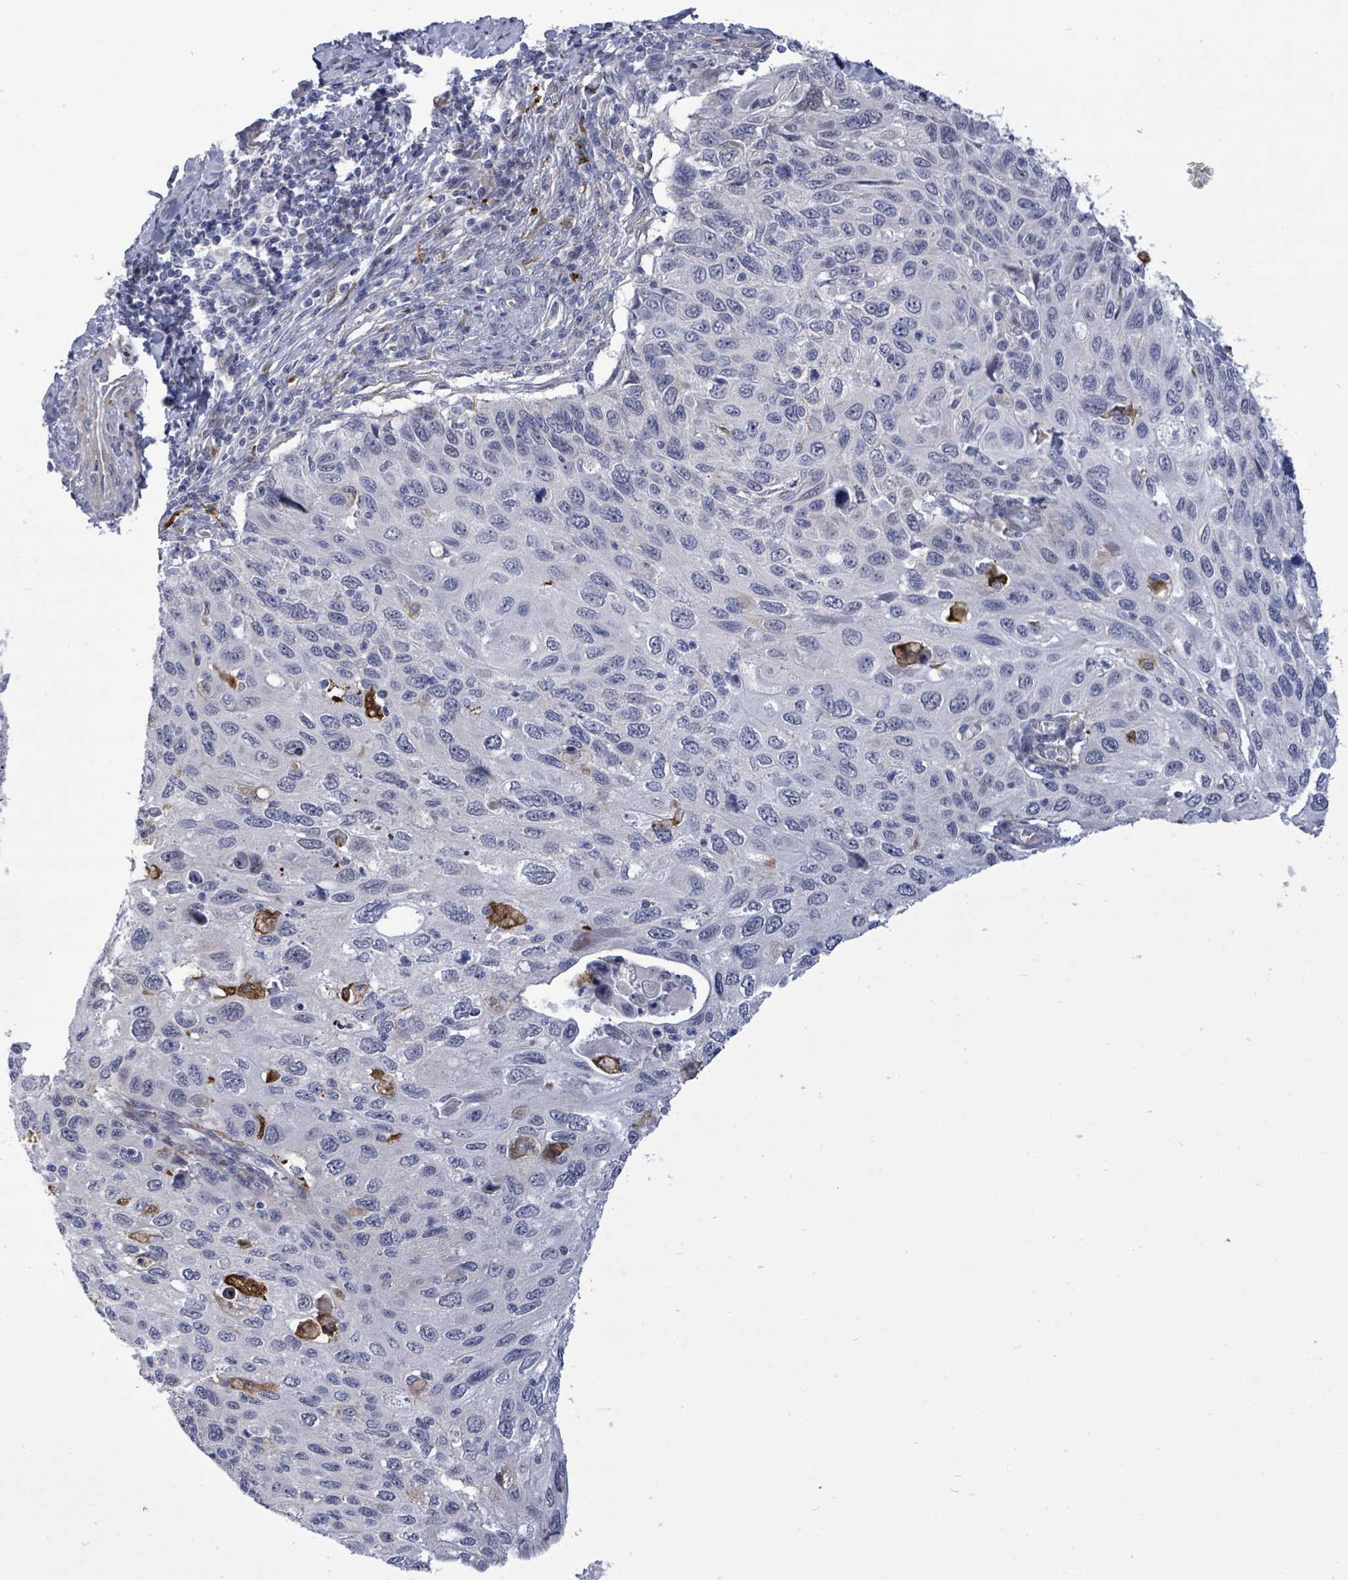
{"staining": {"intensity": "weak", "quantity": "<25%", "location": "cytoplasmic/membranous"}, "tissue": "cervical cancer", "cell_type": "Tumor cells", "image_type": "cancer", "snomed": [{"axis": "morphology", "description": "Squamous cell carcinoma, NOS"}, {"axis": "topography", "description": "Cervix"}], "caption": "This is an IHC image of squamous cell carcinoma (cervical). There is no expression in tumor cells.", "gene": "CT45A5", "patient": {"sex": "female", "age": 70}}